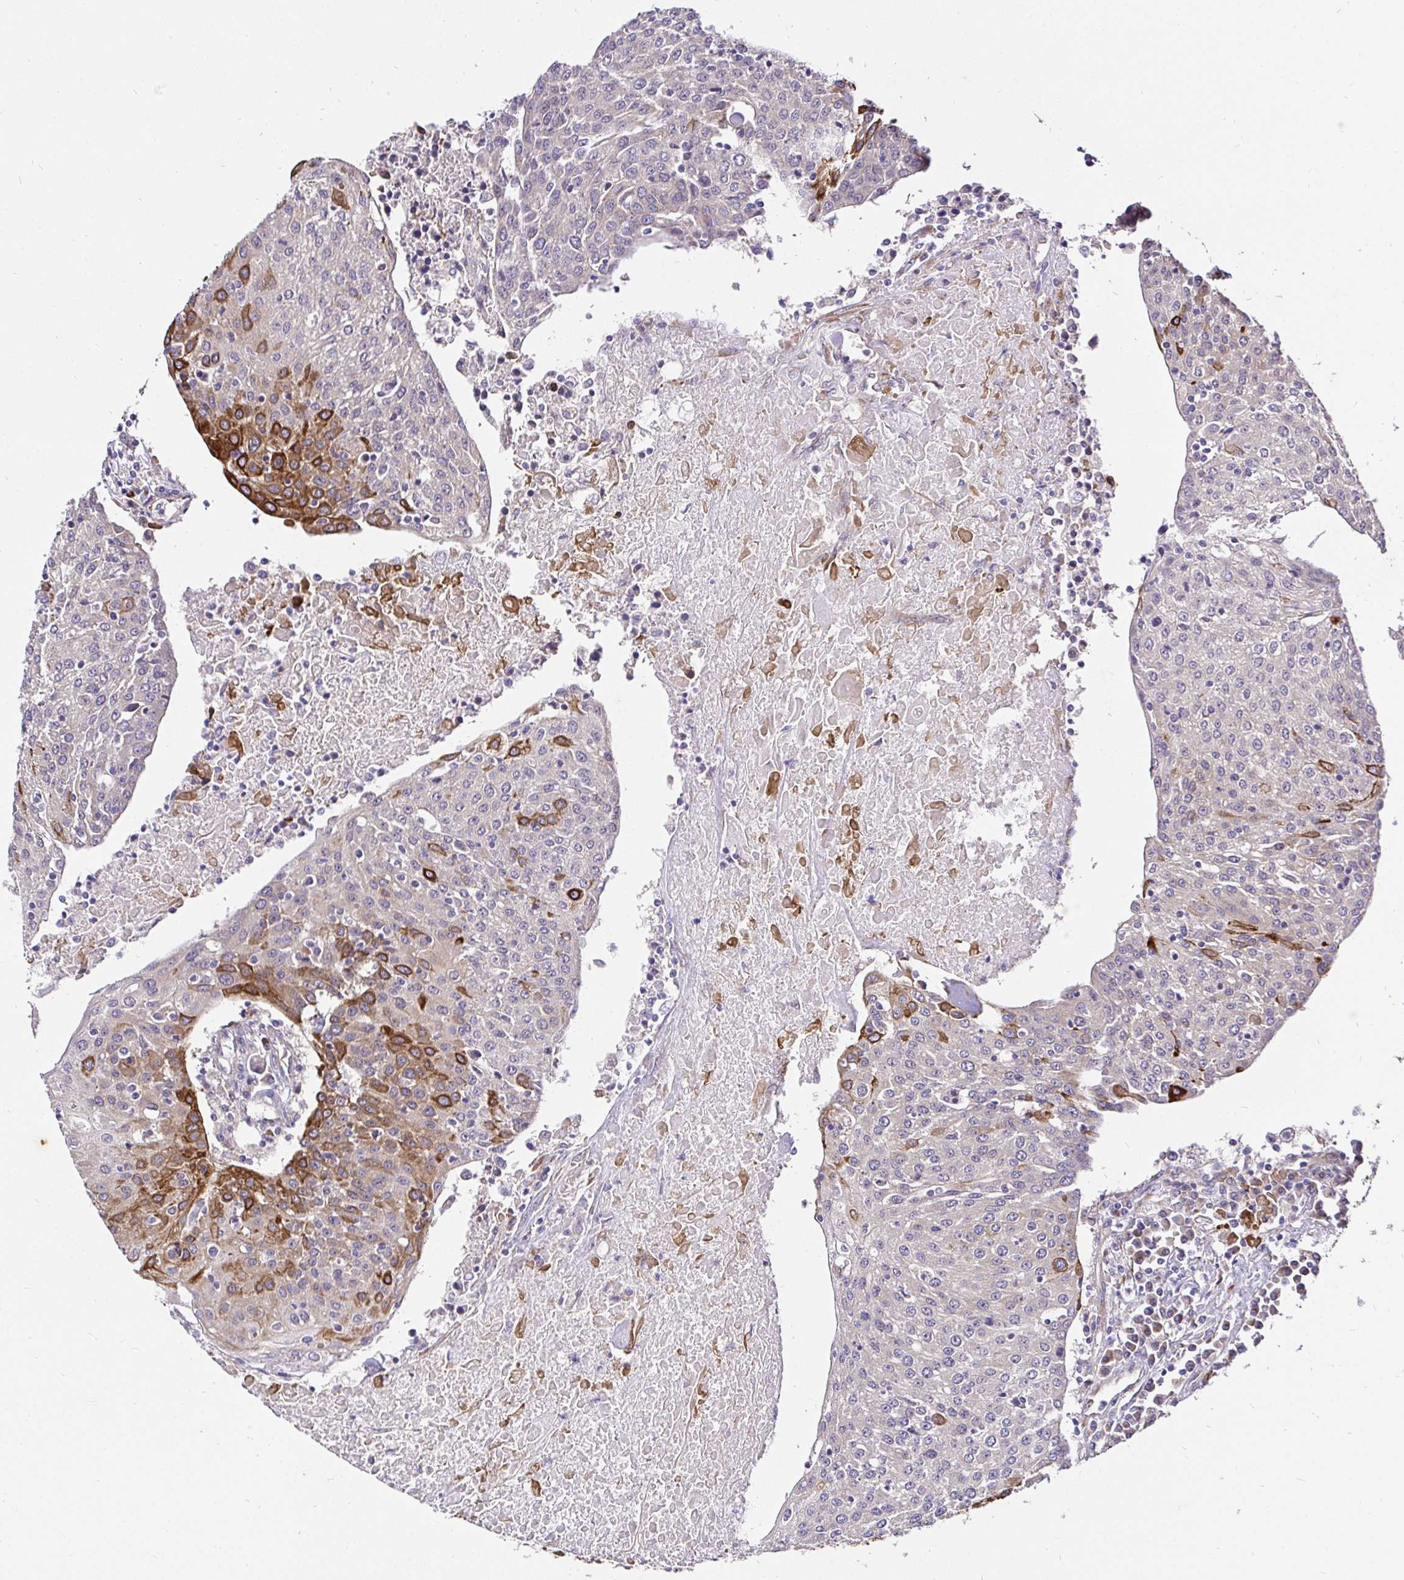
{"staining": {"intensity": "strong", "quantity": "<25%", "location": "cytoplasmic/membranous"}, "tissue": "urothelial cancer", "cell_type": "Tumor cells", "image_type": "cancer", "snomed": [{"axis": "morphology", "description": "Urothelial carcinoma, High grade"}, {"axis": "topography", "description": "Urinary bladder"}], "caption": "A photomicrograph showing strong cytoplasmic/membranous positivity in approximately <25% of tumor cells in urothelial carcinoma (high-grade), as visualized by brown immunohistochemical staining.", "gene": "CCDC122", "patient": {"sex": "female", "age": 85}}